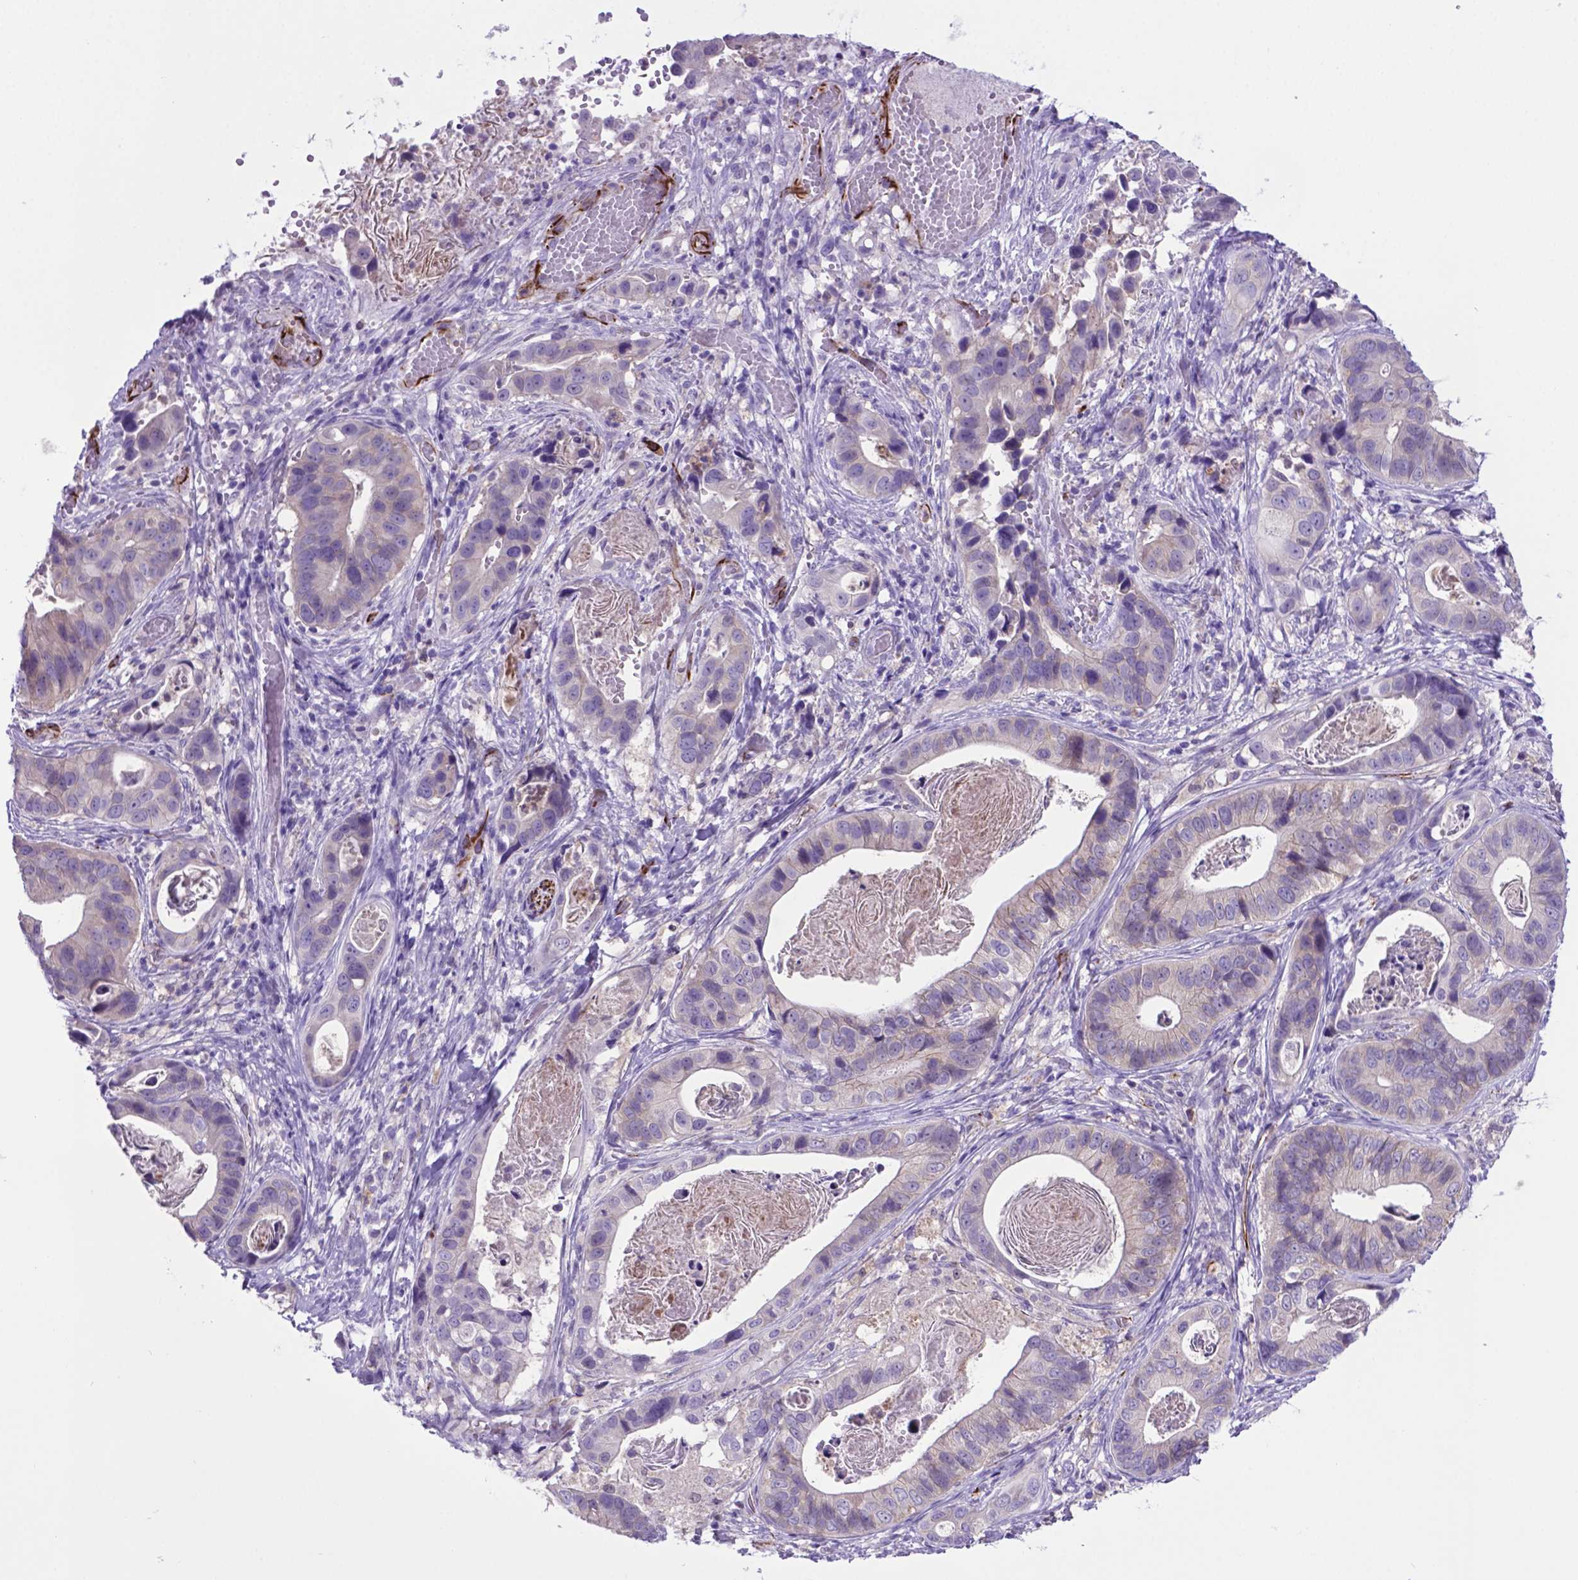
{"staining": {"intensity": "negative", "quantity": "none", "location": "none"}, "tissue": "stomach cancer", "cell_type": "Tumor cells", "image_type": "cancer", "snomed": [{"axis": "morphology", "description": "Adenocarcinoma, NOS"}, {"axis": "topography", "description": "Stomach"}], "caption": "Image shows no protein staining in tumor cells of stomach cancer (adenocarcinoma) tissue. (Stains: DAB IHC with hematoxylin counter stain, Microscopy: brightfield microscopy at high magnification).", "gene": "LZTR1", "patient": {"sex": "male", "age": 84}}